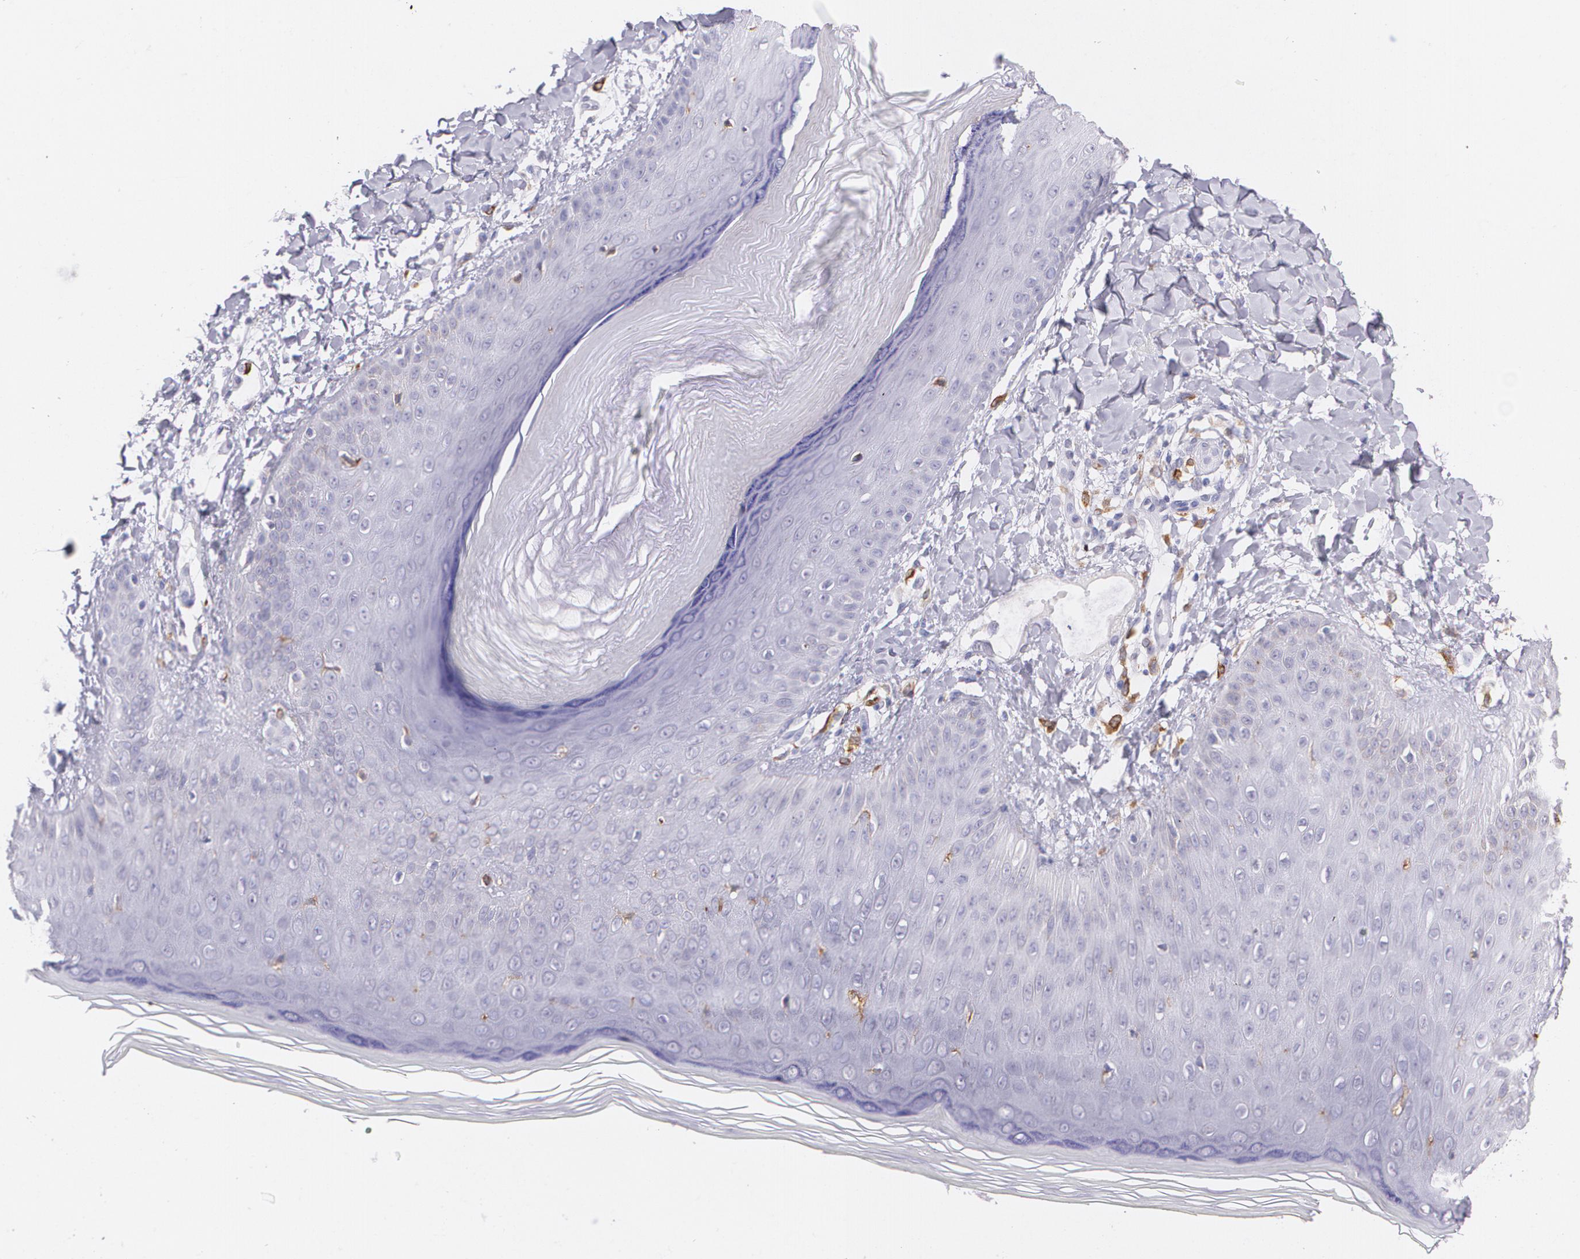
{"staining": {"intensity": "moderate", "quantity": "<25%", "location": "cytoplasmic/membranous"}, "tissue": "skin", "cell_type": "Epidermal cells", "image_type": "normal", "snomed": [{"axis": "morphology", "description": "Normal tissue, NOS"}, {"axis": "morphology", "description": "Inflammation, NOS"}, {"axis": "topography", "description": "Soft tissue"}, {"axis": "topography", "description": "Anal"}], "caption": "Protein expression analysis of unremarkable skin displays moderate cytoplasmic/membranous staining in approximately <25% of epidermal cells.", "gene": "RTN1", "patient": {"sex": "female", "age": 15}}